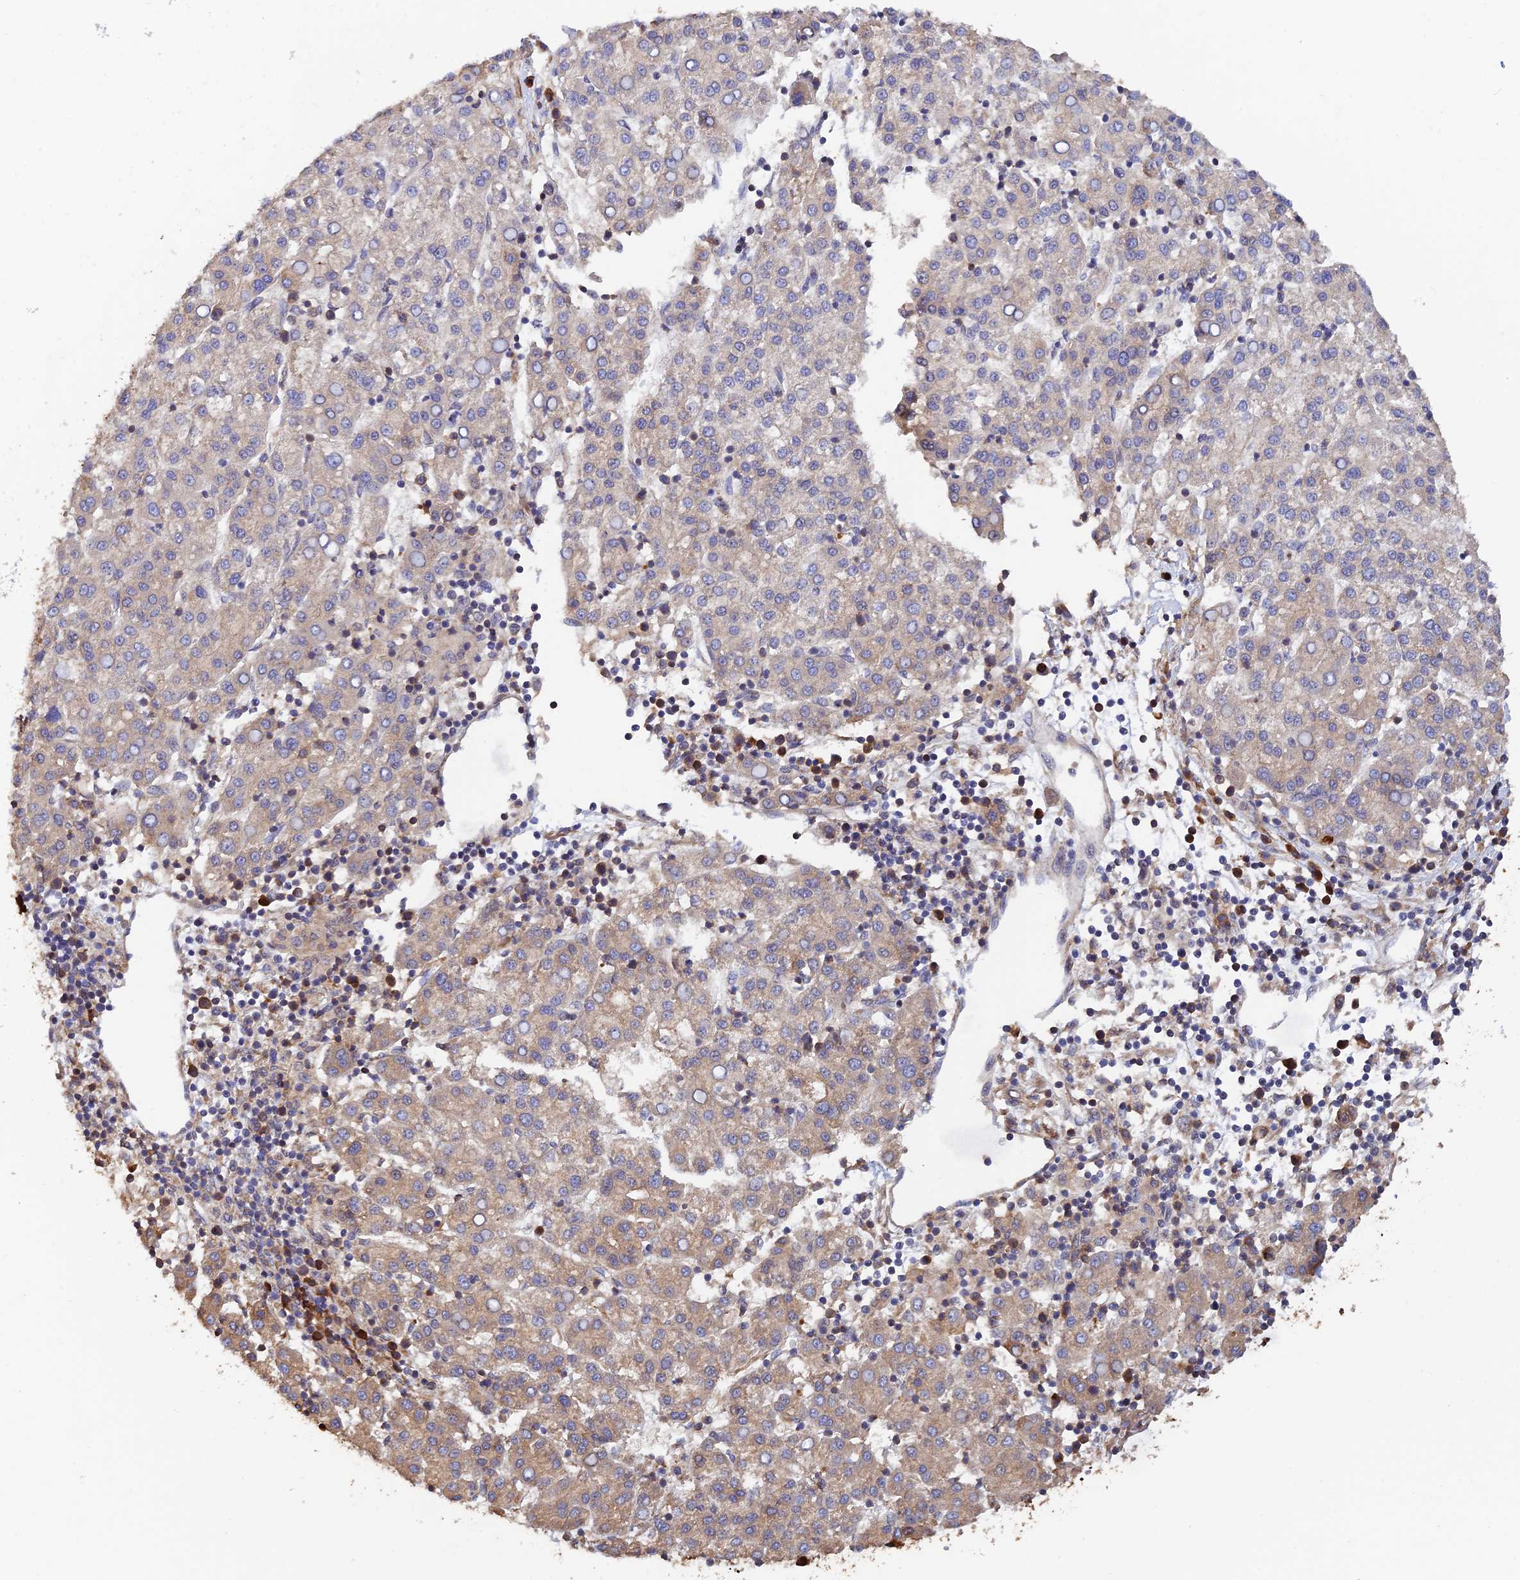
{"staining": {"intensity": "weak", "quantity": "25%-75%", "location": "cytoplasmic/membranous"}, "tissue": "liver cancer", "cell_type": "Tumor cells", "image_type": "cancer", "snomed": [{"axis": "morphology", "description": "Carcinoma, Hepatocellular, NOS"}, {"axis": "topography", "description": "Liver"}], "caption": "A high-resolution histopathology image shows immunohistochemistry staining of hepatocellular carcinoma (liver), which demonstrates weak cytoplasmic/membranous staining in approximately 25%-75% of tumor cells. The staining was performed using DAB (3,3'-diaminobenzidine), with brown indicating positive protein expression. Nuclei are stained blue with hematoxylin.", "gene": "WBP11", "patient": {"sex": "female", "age": 58}}